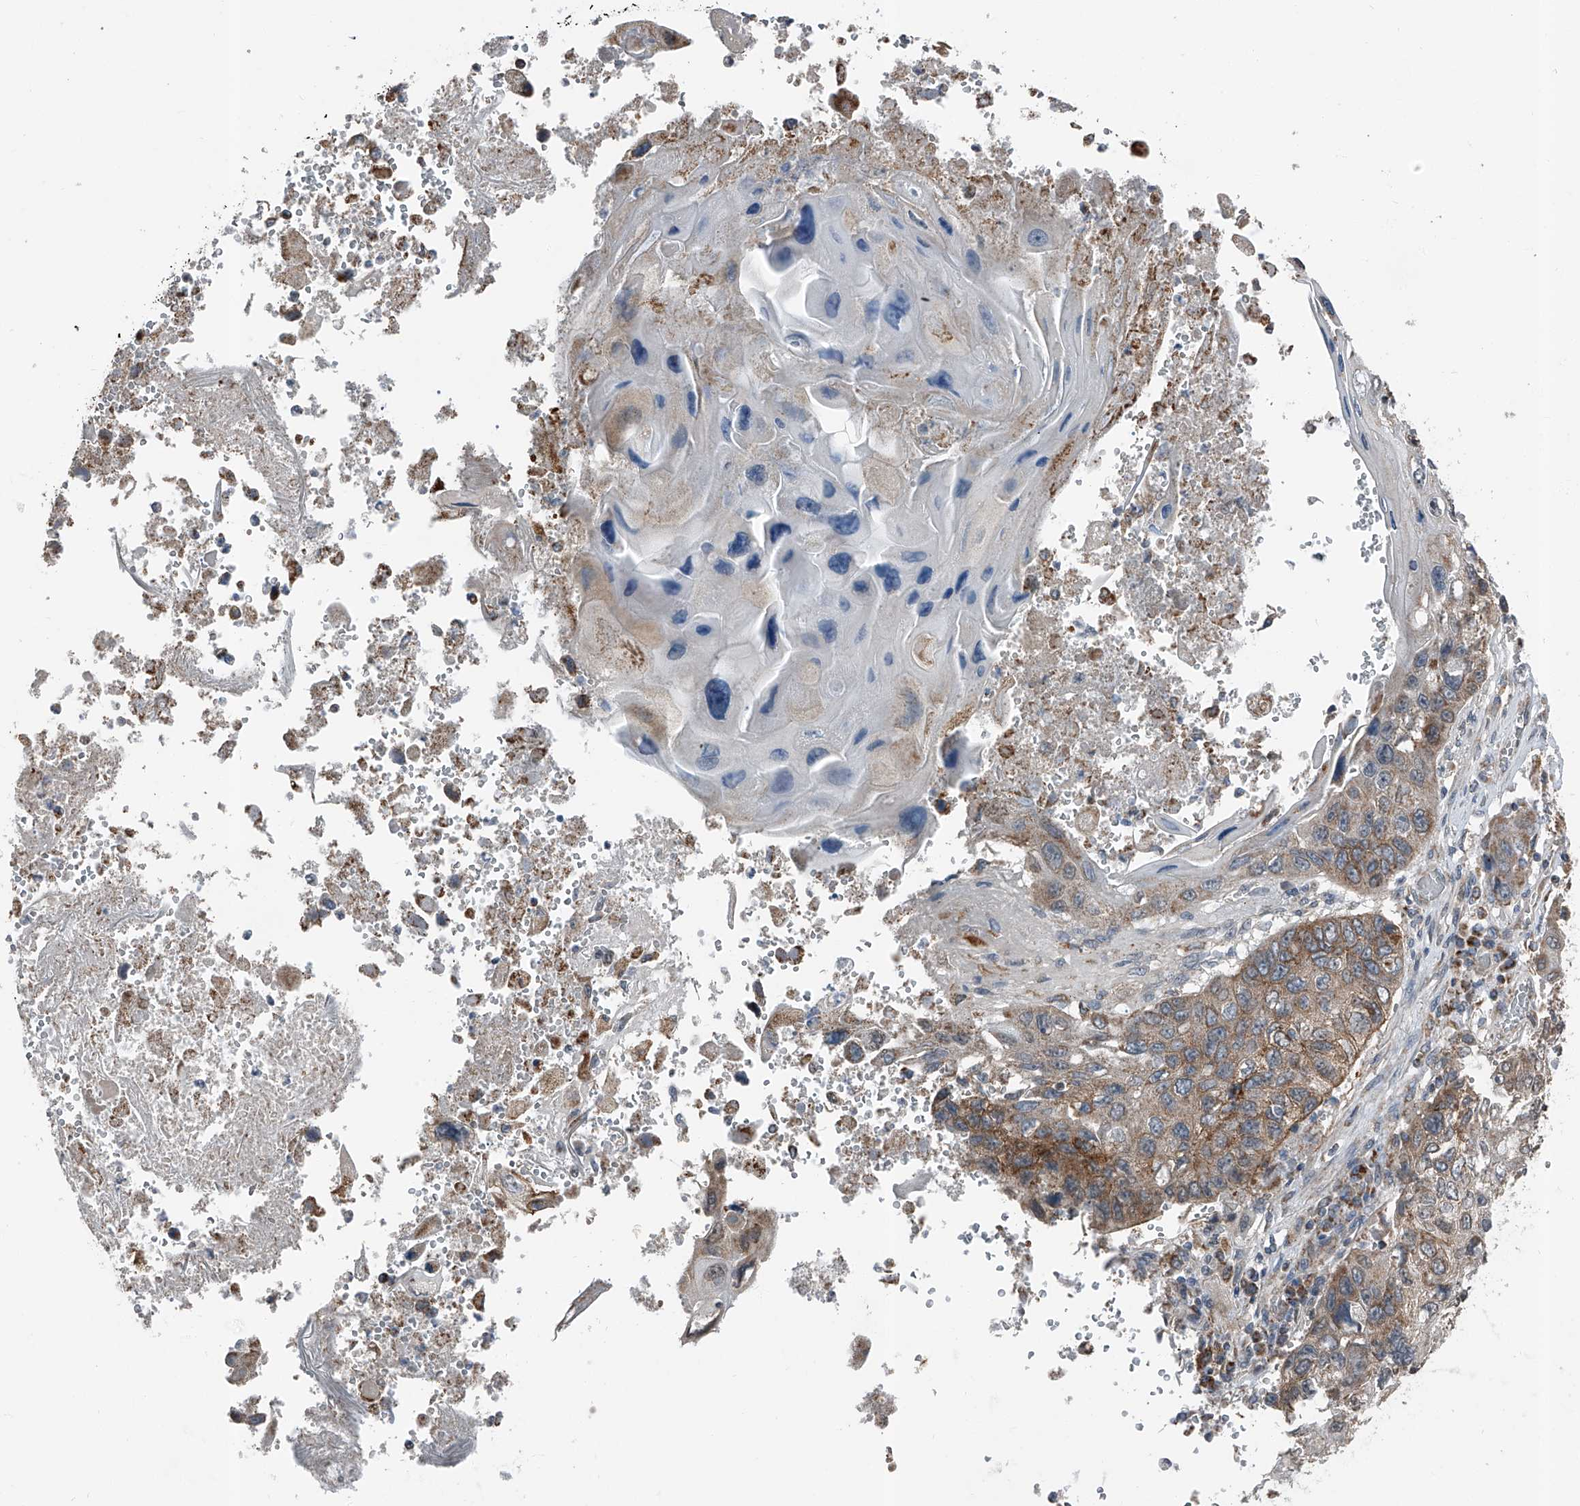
{"staining": {"intensity": "moderate", "quantity": ">75%", "location": "cytoplasmic/membranous"}, "tissue": "lung cancer", "cell_type": "Tumor cells", "image_type": "cancer", "snomed": [{"axis": "morphology", "description": "Squamous cell carcinoma, NOS"}, {"axis": "topography", "description": "Lung"}], "caption": "Human lung cancer stained with a protein marker reveals moderate staining in tumor cells.", "gene": "CHRNA7", "patient": {"sex": "male", "age": 61}}